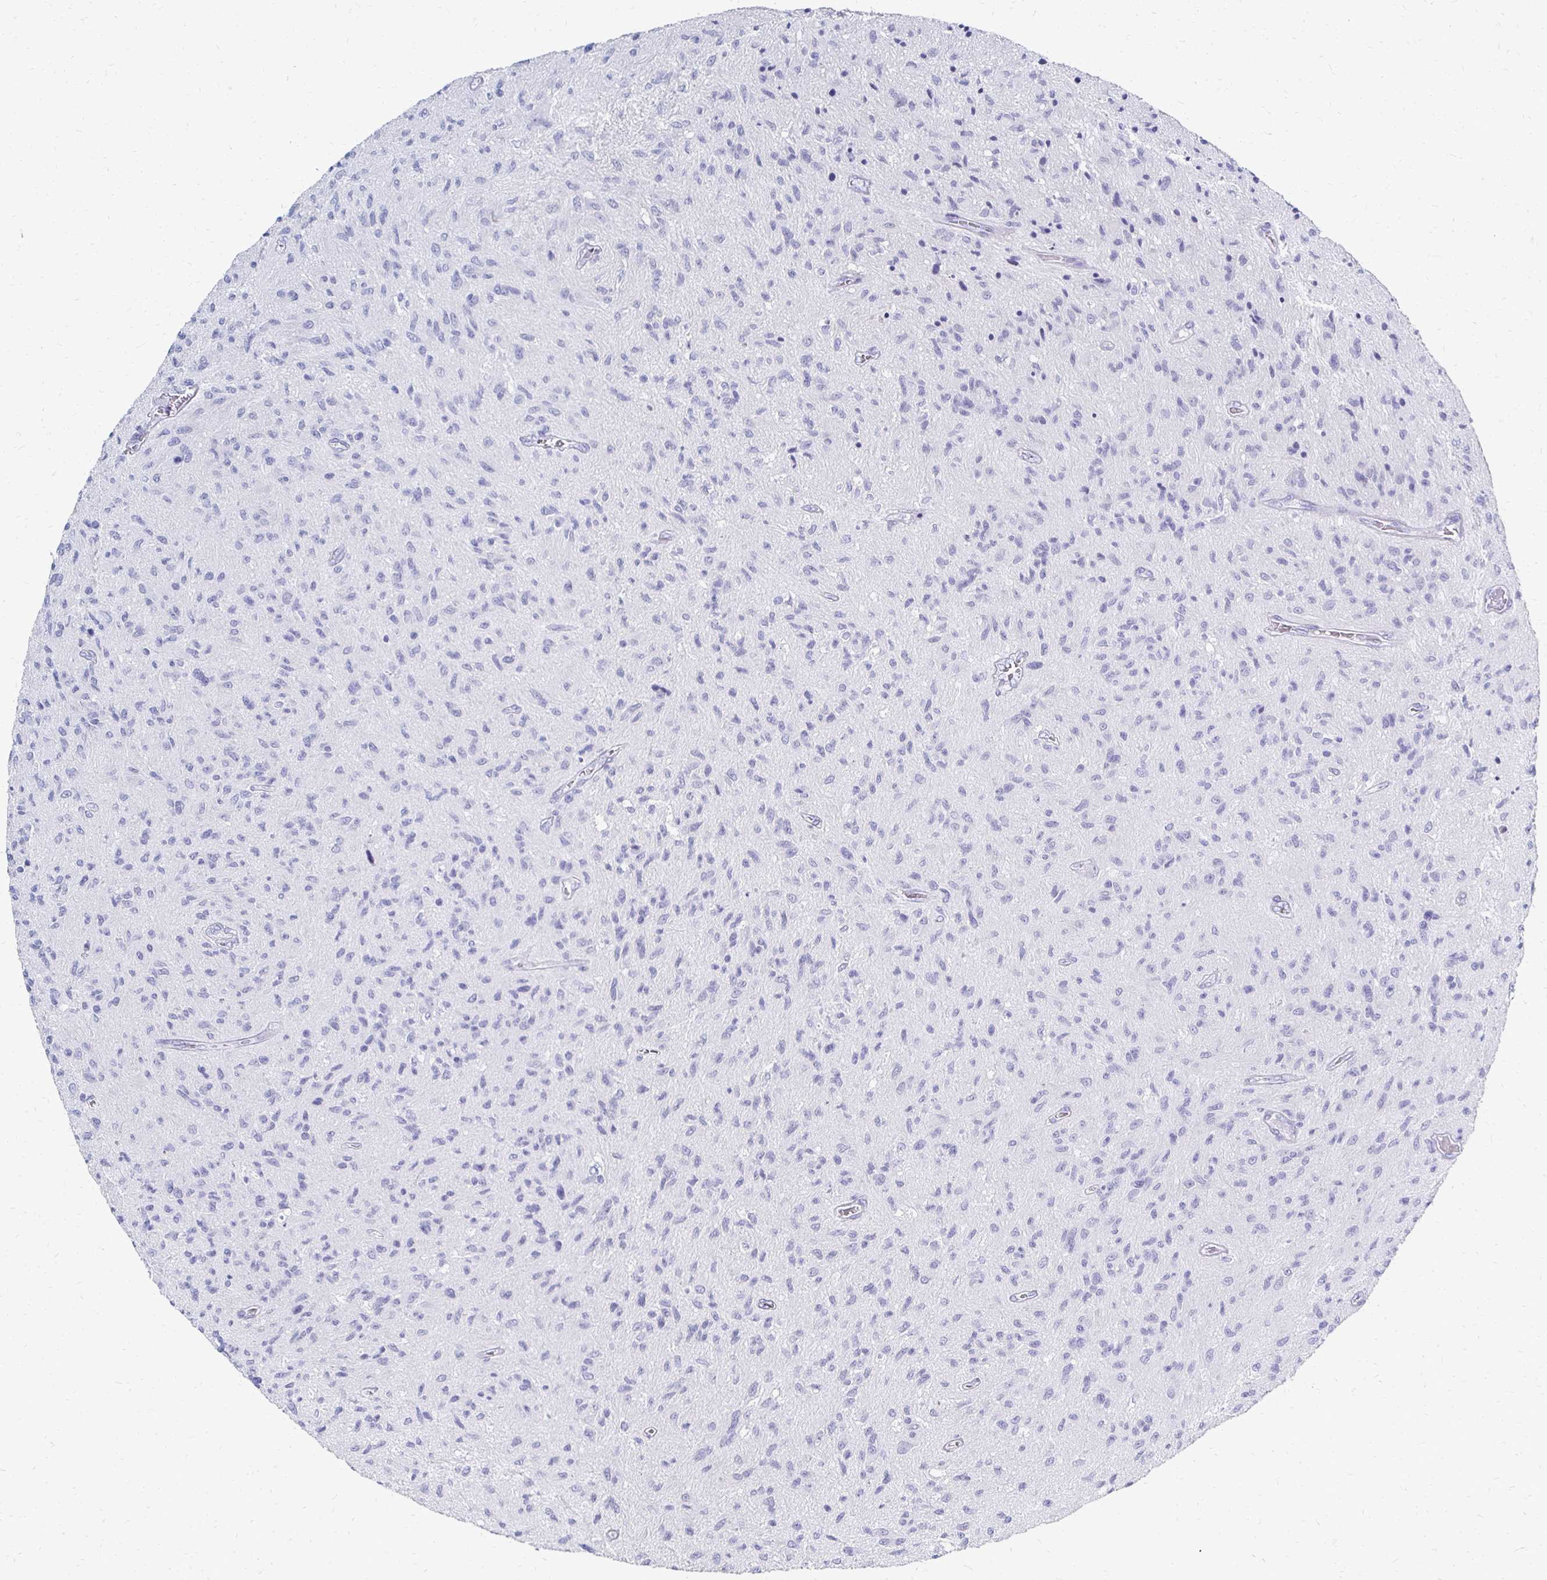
{"staining": {"intensity": "negative", "quantity": "none", "location": "none"}, "tissue": "glioma", "cell_type": "Tumor cells", "image_type": "cancer", "snomed": [{"axis": "morphology", "description": "Glioma, malignant, High grade"}, {"axis": "topography", "description": "Brain"}], "caption": "Histopathology image shows no protein positivity in tumor cells of glioma tissue.", "gene": "SYCP3", "patient": {"sex": "male", "age": 54}}